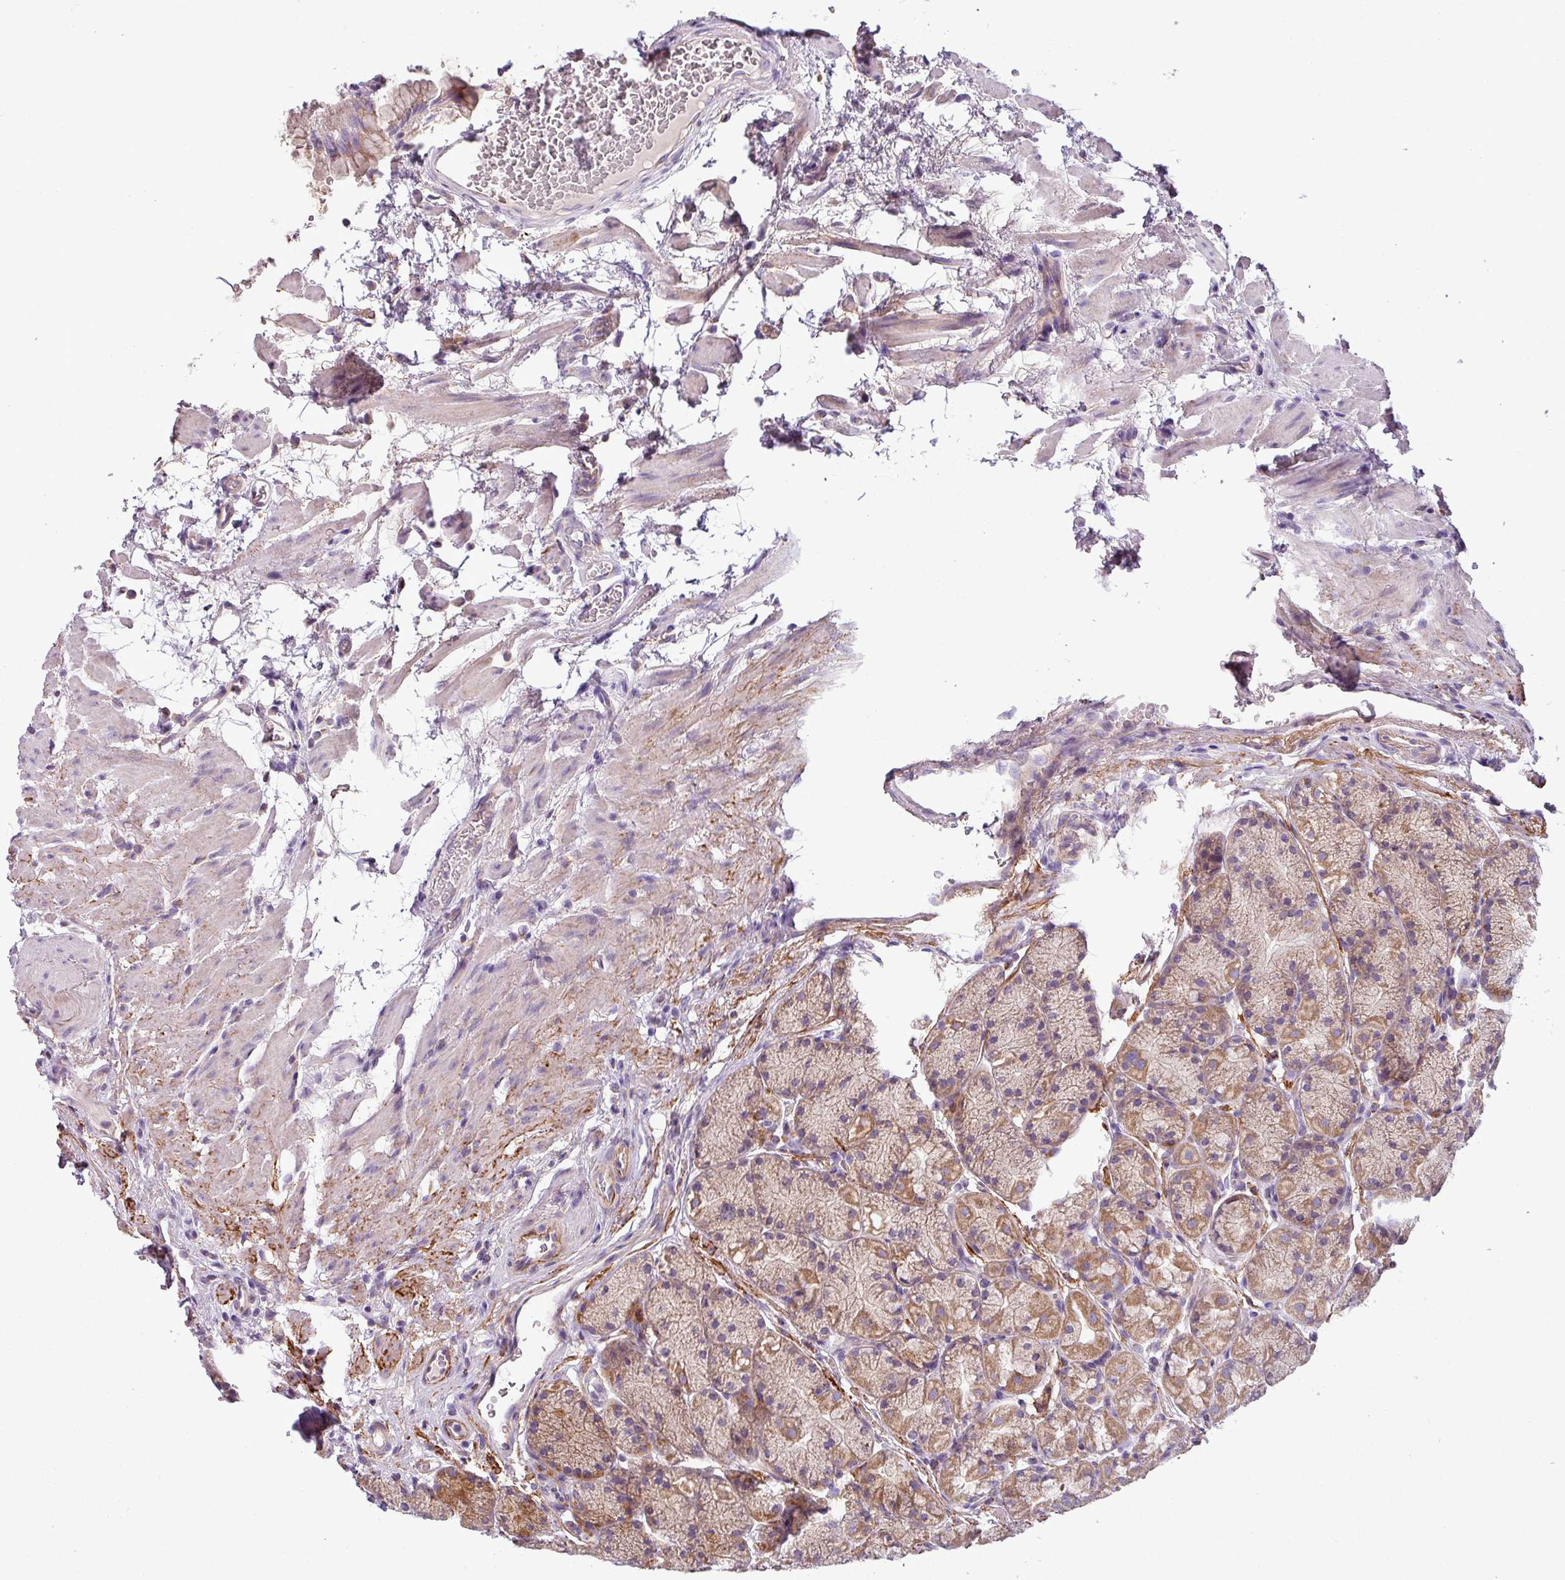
{"staining": {"intensity": "moderate", "quantity": ">75%", "location": "cytoplasmic/membranous"}, "tissue": "stomach", "cell_type": "Glandular cells", "image_type": "normal", "snomed": [{"axis": "morphology", "description": "Normal tissue, NOS"}, {"axis": "topography", "description": "Stomach"}], "caption": "Immunohistochemistry staining of normal stomach, which shows medium levels of moderate cytoplasmic/membranous positivity in about >75% of glandular cells indicating moderate cytoplasmic/membranous protein positivity. The staining was performed using DAB (brown) for protein detection and nuclei were counterstained in hematoxylin (blue).", "gene": "PNMA6A", "patient": {"sex": "male", "age": 63}}